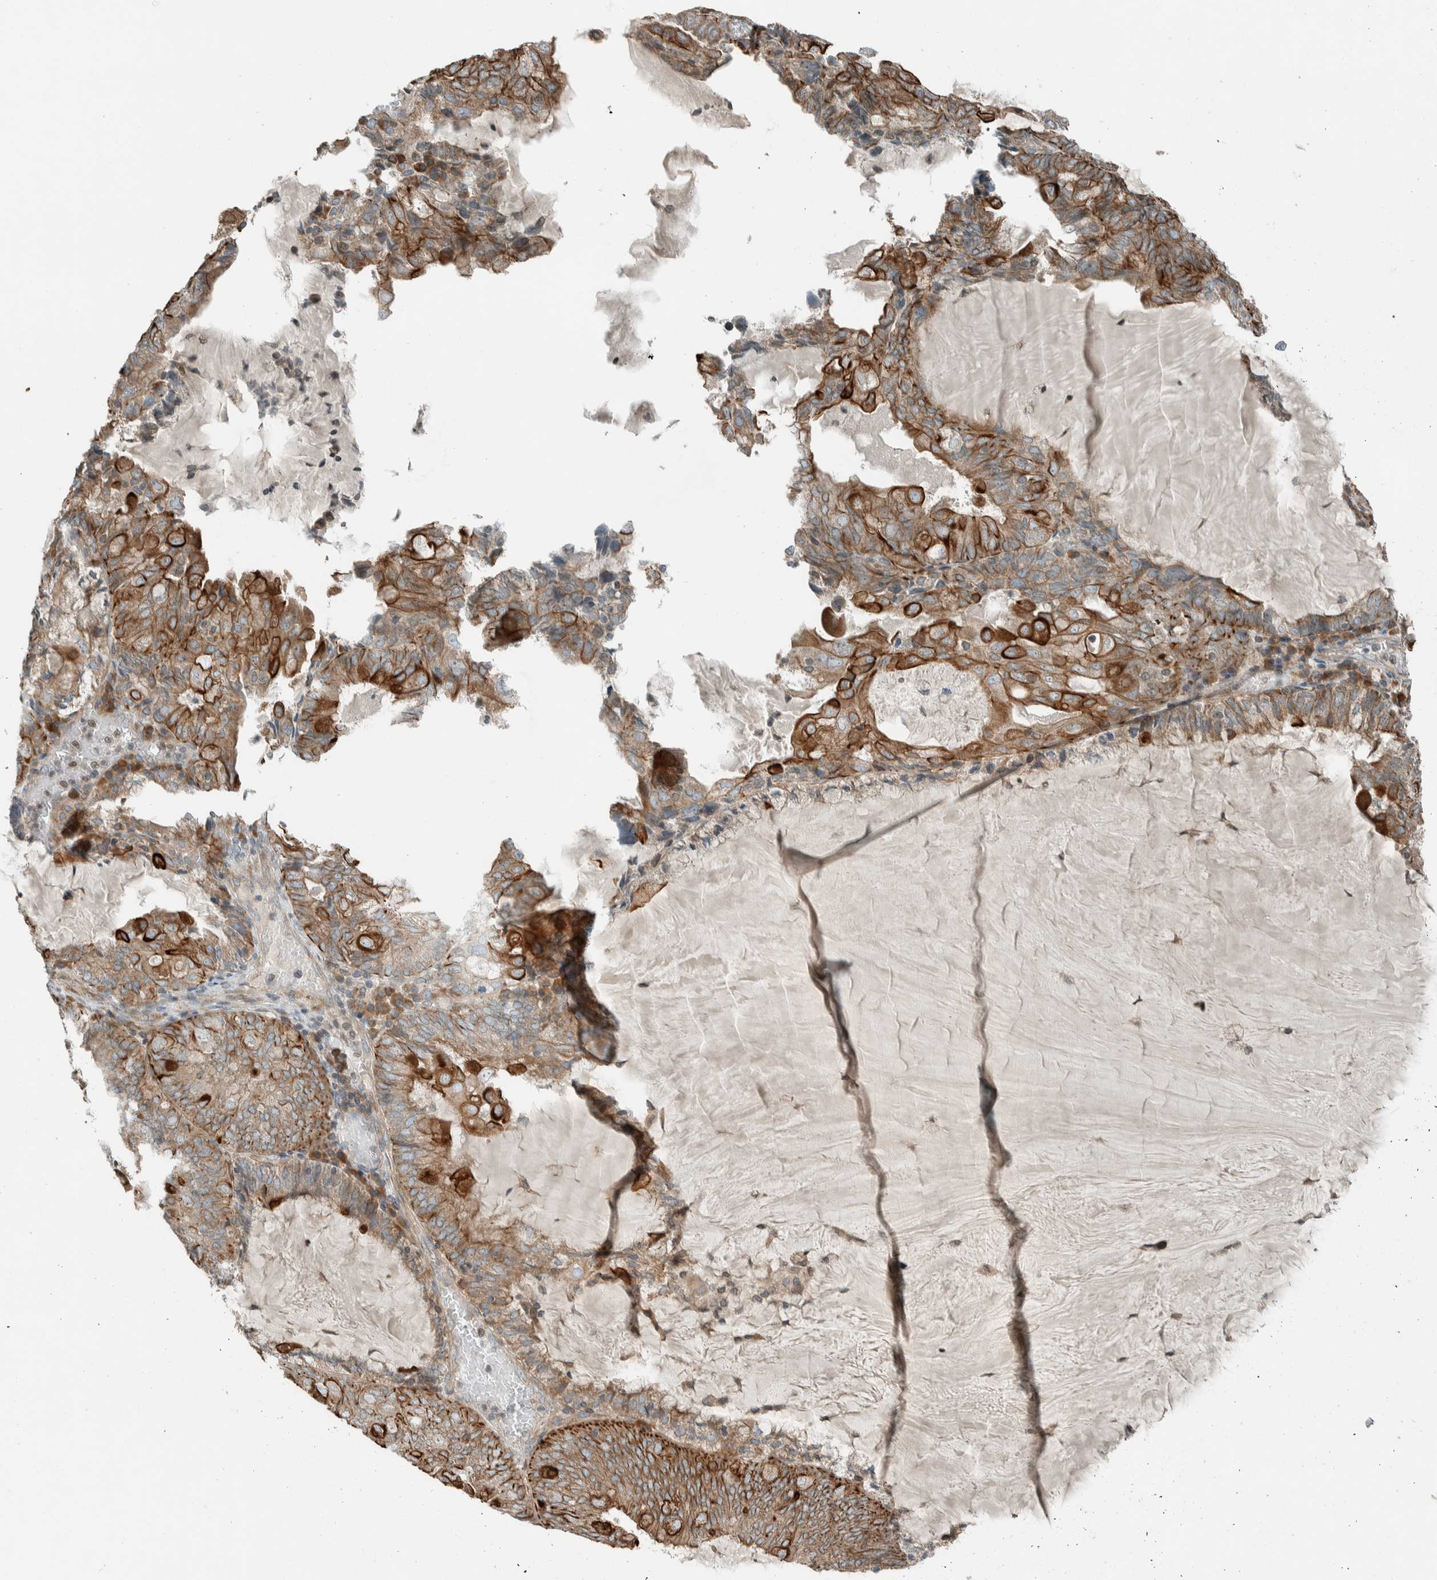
{"staining": {"intensity": "strong", "quantity": "25%-75%", "location": "cytoplasmic/membranous"}, "tissue": "endometrial cancer", "cell_type": "Tumor cells", "image_type": "cancer", "snomed": [{"axis": "morphology", "description": "Adenocarcinoma, NOS"}, {"axis": "topography", "description": "Endometrium"}], "caption": "Adenocarcinoma (endometrial) tissue displays strong cytoplasmic/membranous positivity in about 25%-75% of tumor cells", "gene": "SEL1L", "patient": {"sex": "female", "age": 81}}